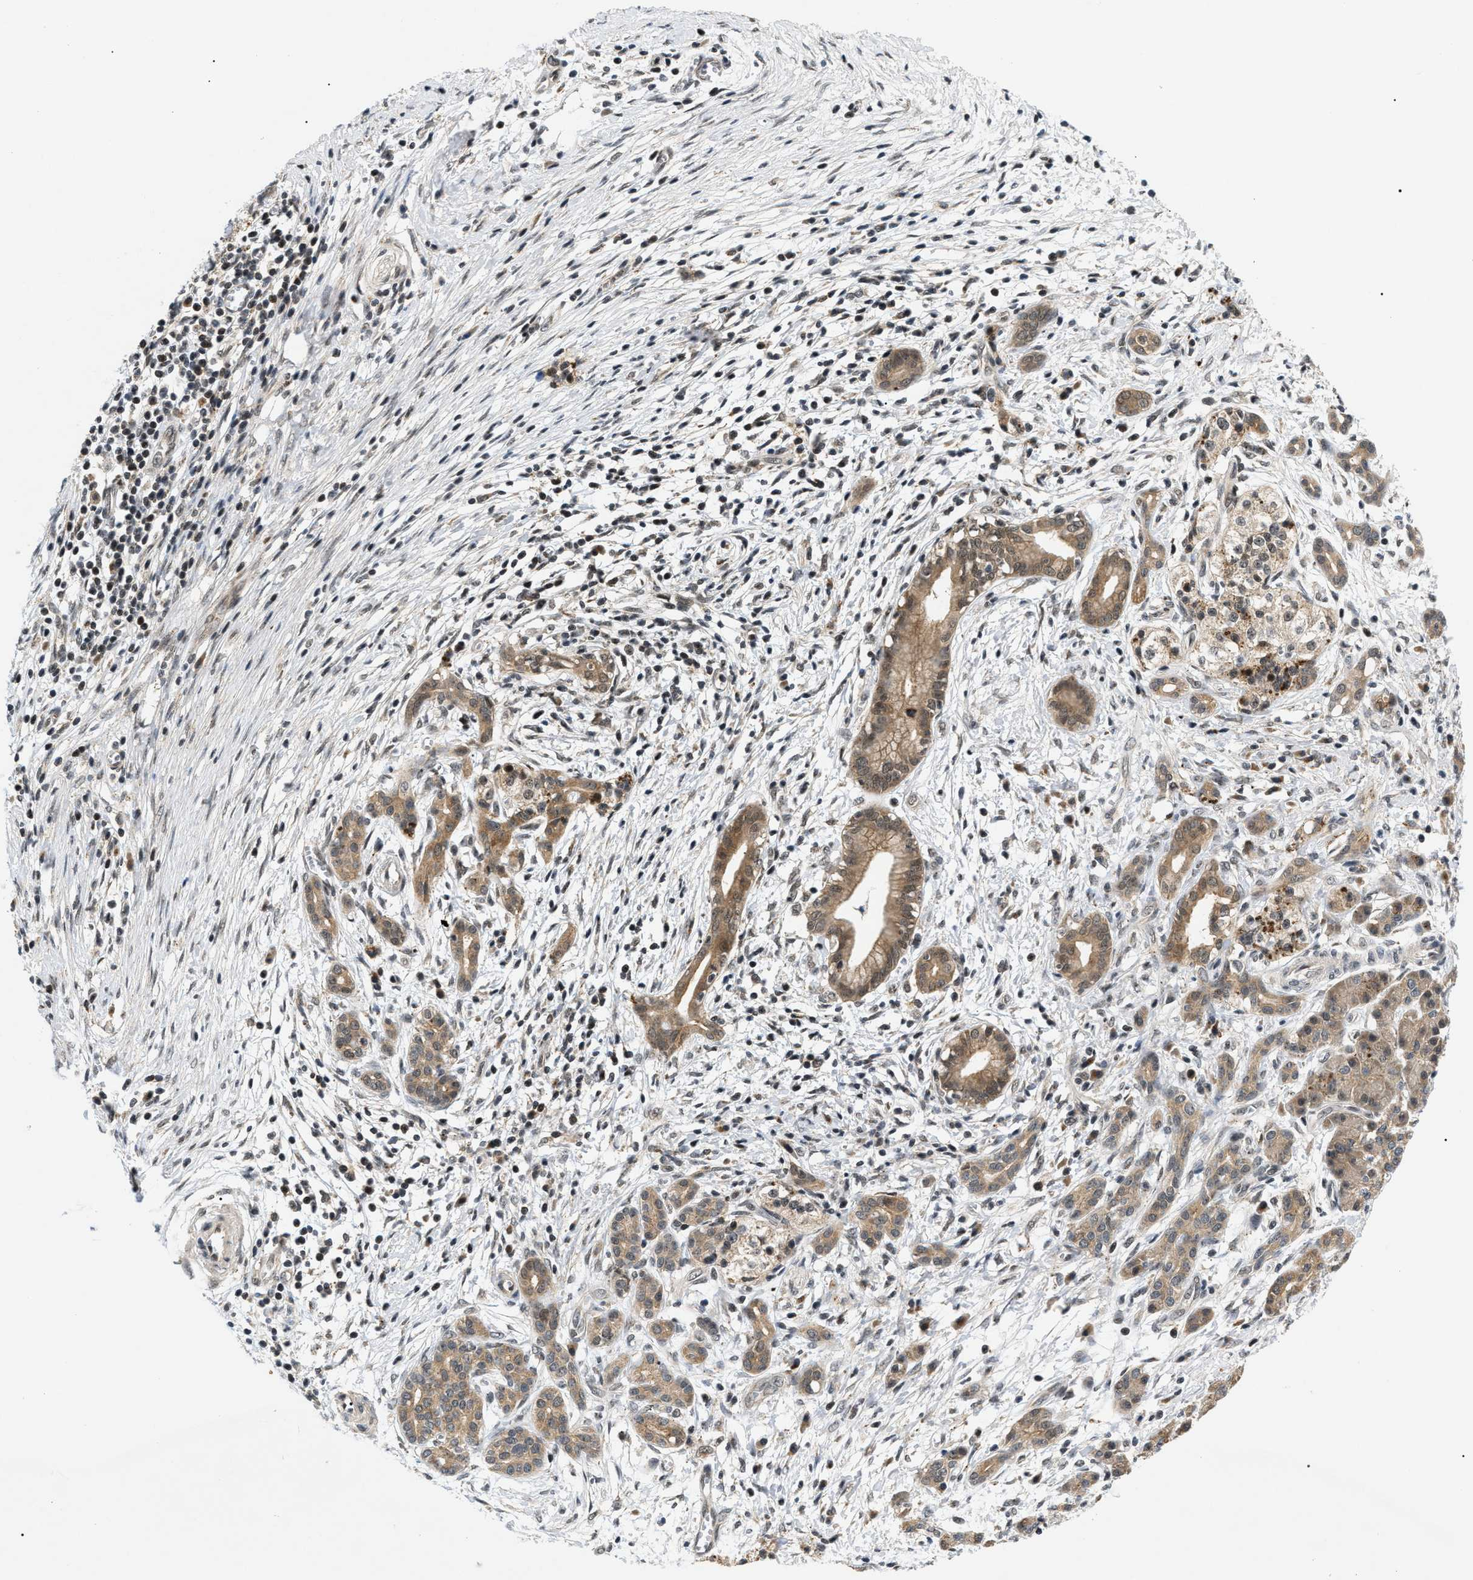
{"staining": {"intensity": "moderate", "quantity": ">75%", "location": "cytoplasmic/membranous"}, "tissue": "pancreatic cancer", "cell_type": "Tumor cells", "image_type": "cancer", "snomed": [{"axis": "morphology", "description": "Adenocarcinoma, NOS"}, {"axis": "topography", "description": "Pancreas"}], "caption": "Protein staining exhibits moderate cytoplasmic/membranous staining in approximately >75% of tumor cells in pancreatic adenocarcinoma.", "gene": "ZBTB11", "patient": {"sex": "female", "age": 70}}